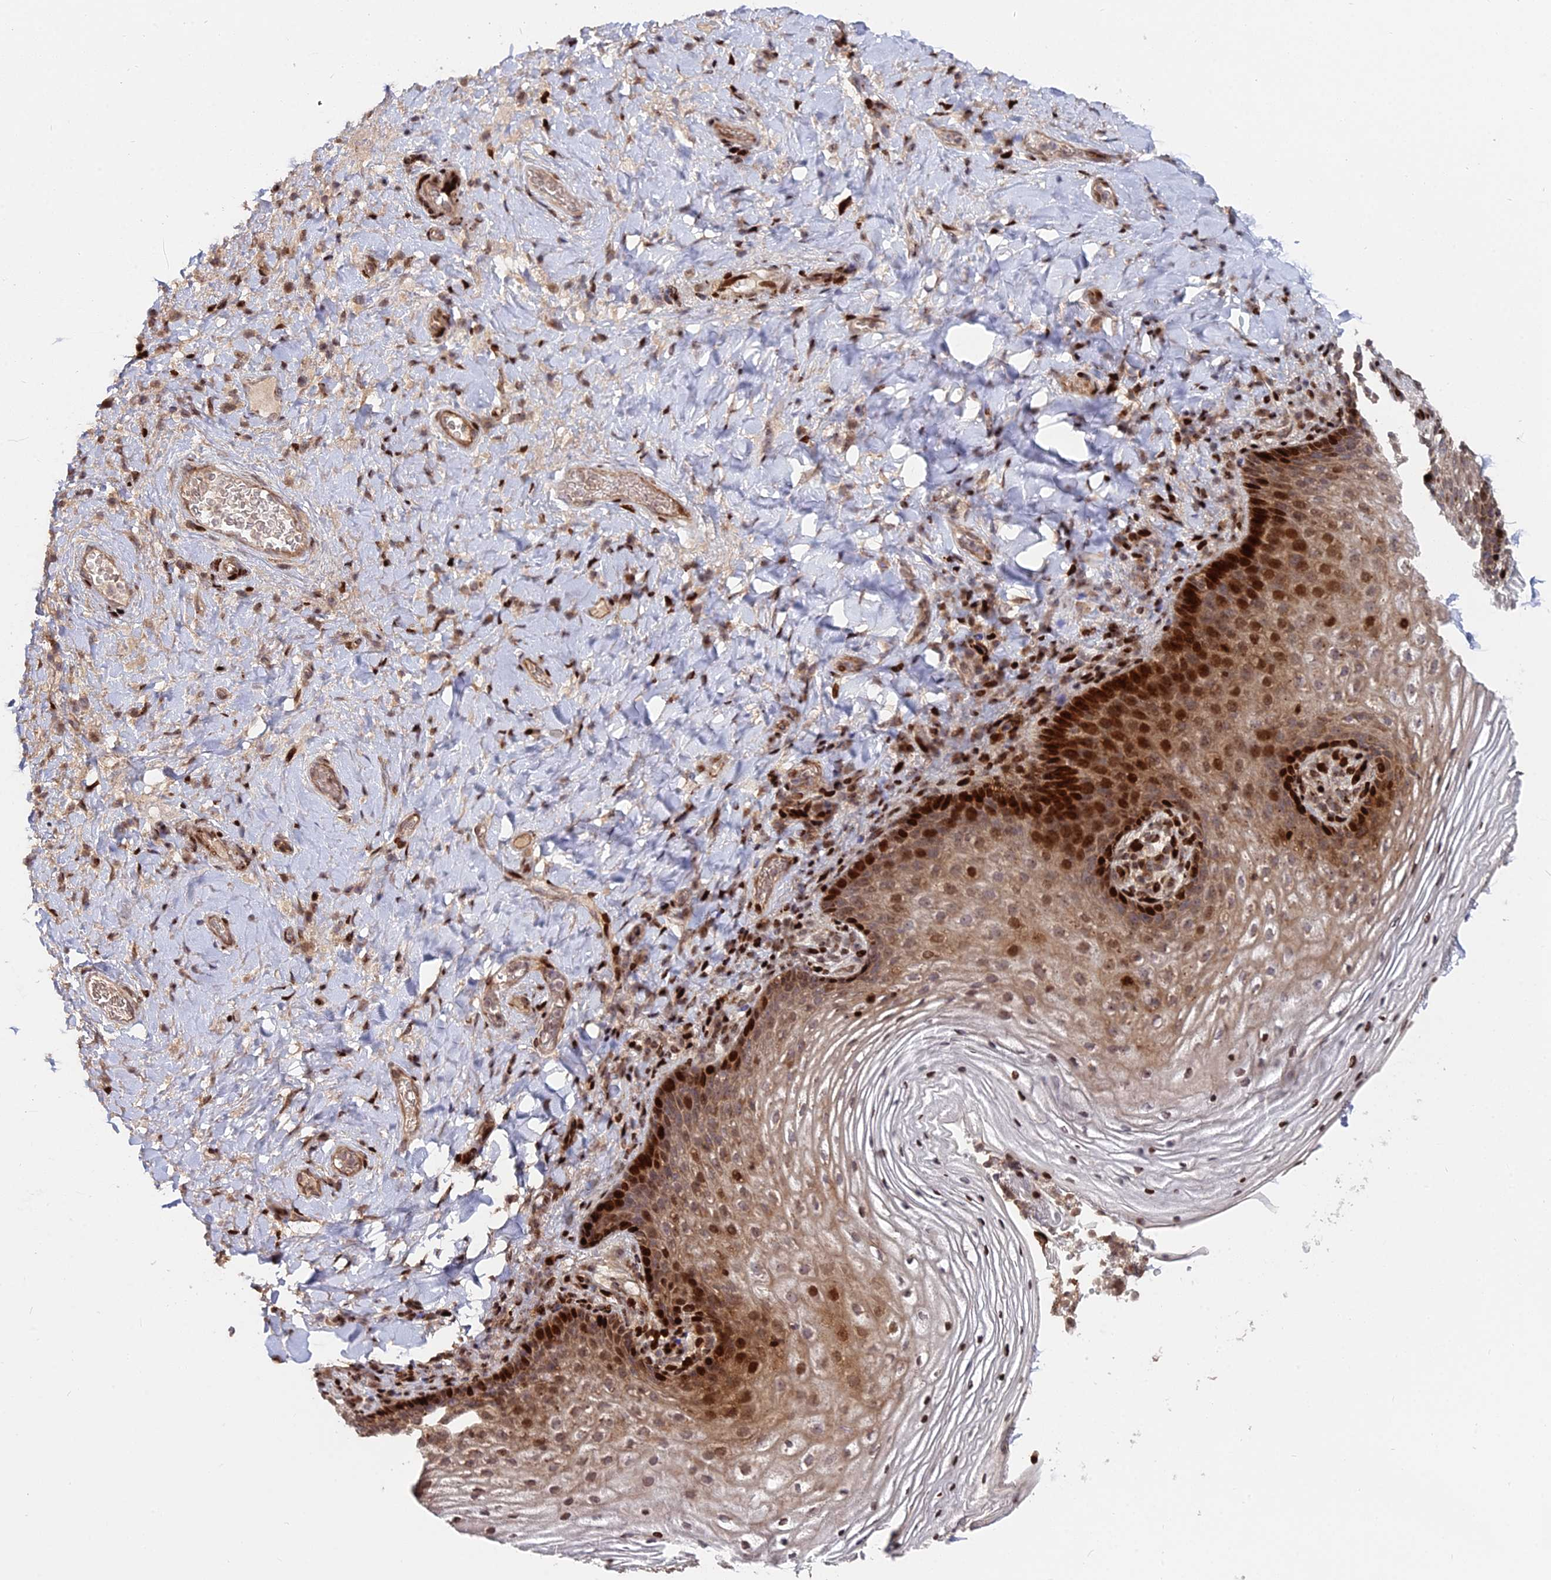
{"staining": {"intensity": "strong", "quantity": "25%-75%", "location": "cytoplasmic/membranous,nuclear"}, "tissue": "vagina", "cell_type": "Squamous epithelial cells", "image_type": "normal", "snomed": [{"axis": "morphology", "description": "Normal tissue, NOS"}, {"axis": "topography", "description": "Vagina"}], "caption": "Vagina stained for a protein (brown) exhibits strong cytoplasmic/membranous,nuclear positive positivity in approximately 25%-75% of squamous epithelial cells.", "gene": "RBMS2", "patient": {"sex": "female", "age": 60}}